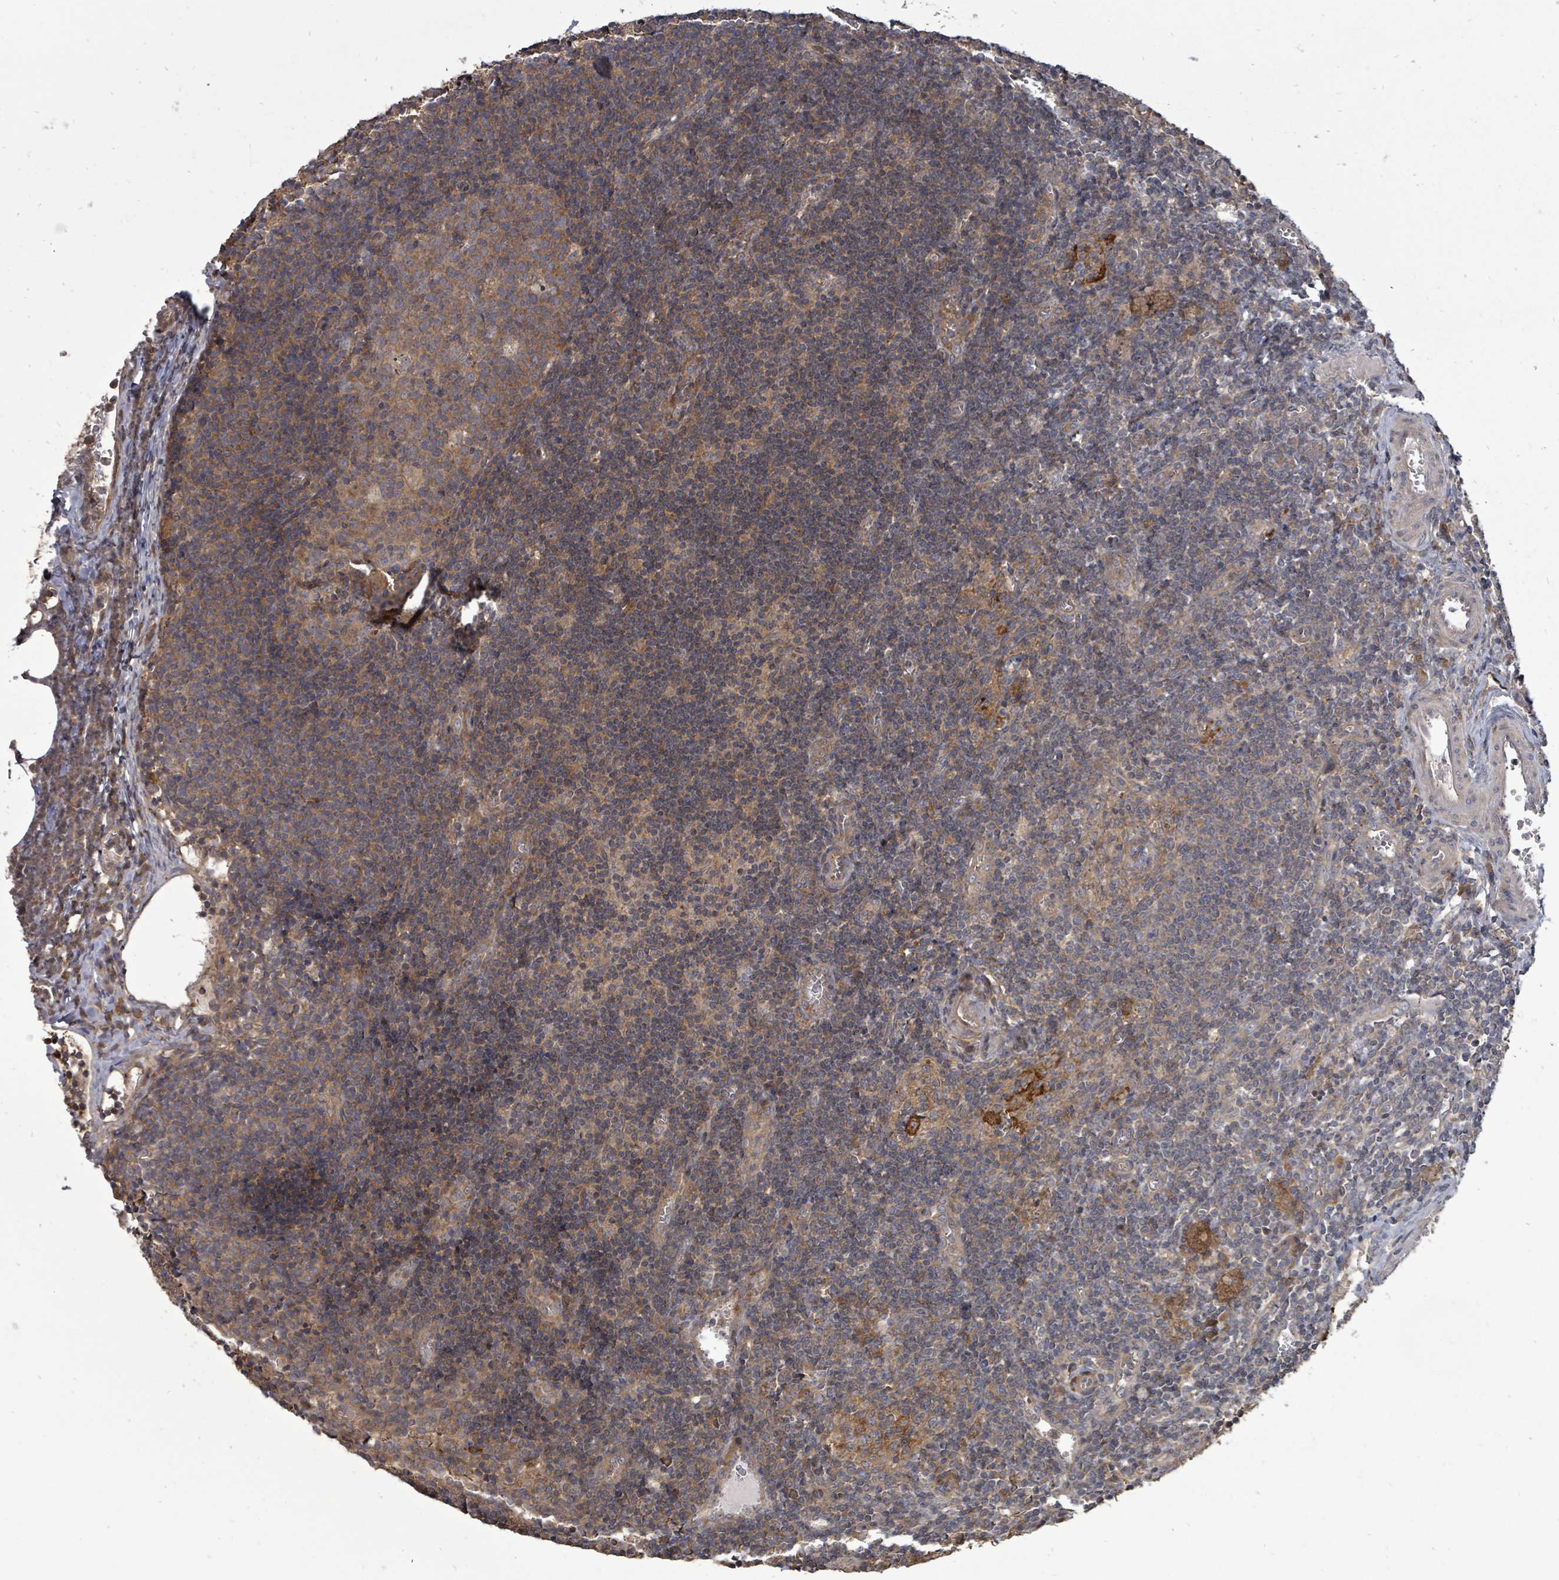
{"staining": {"intensity": "moderate", "quantity": "25%-75%", "location": "cytoplasmic/membranous"}, "tissue": "lymph node", "cell_type": "Germinal center cells", "image_type": "normal", "snomed": [{"axis": "morphology", "description": "Normal tissue, NOS"}, {"axis": "topography", "description": "Lymph node"}], "caption": "Brown immunohistochemical staining in unremarkable lymph node demonstrates moderate cytoplasmic/membranous positivity in about 25%-75% of germinal center cells.", "gene": "EIF3CL", "patient": {"sex": "female", "age": 37}}